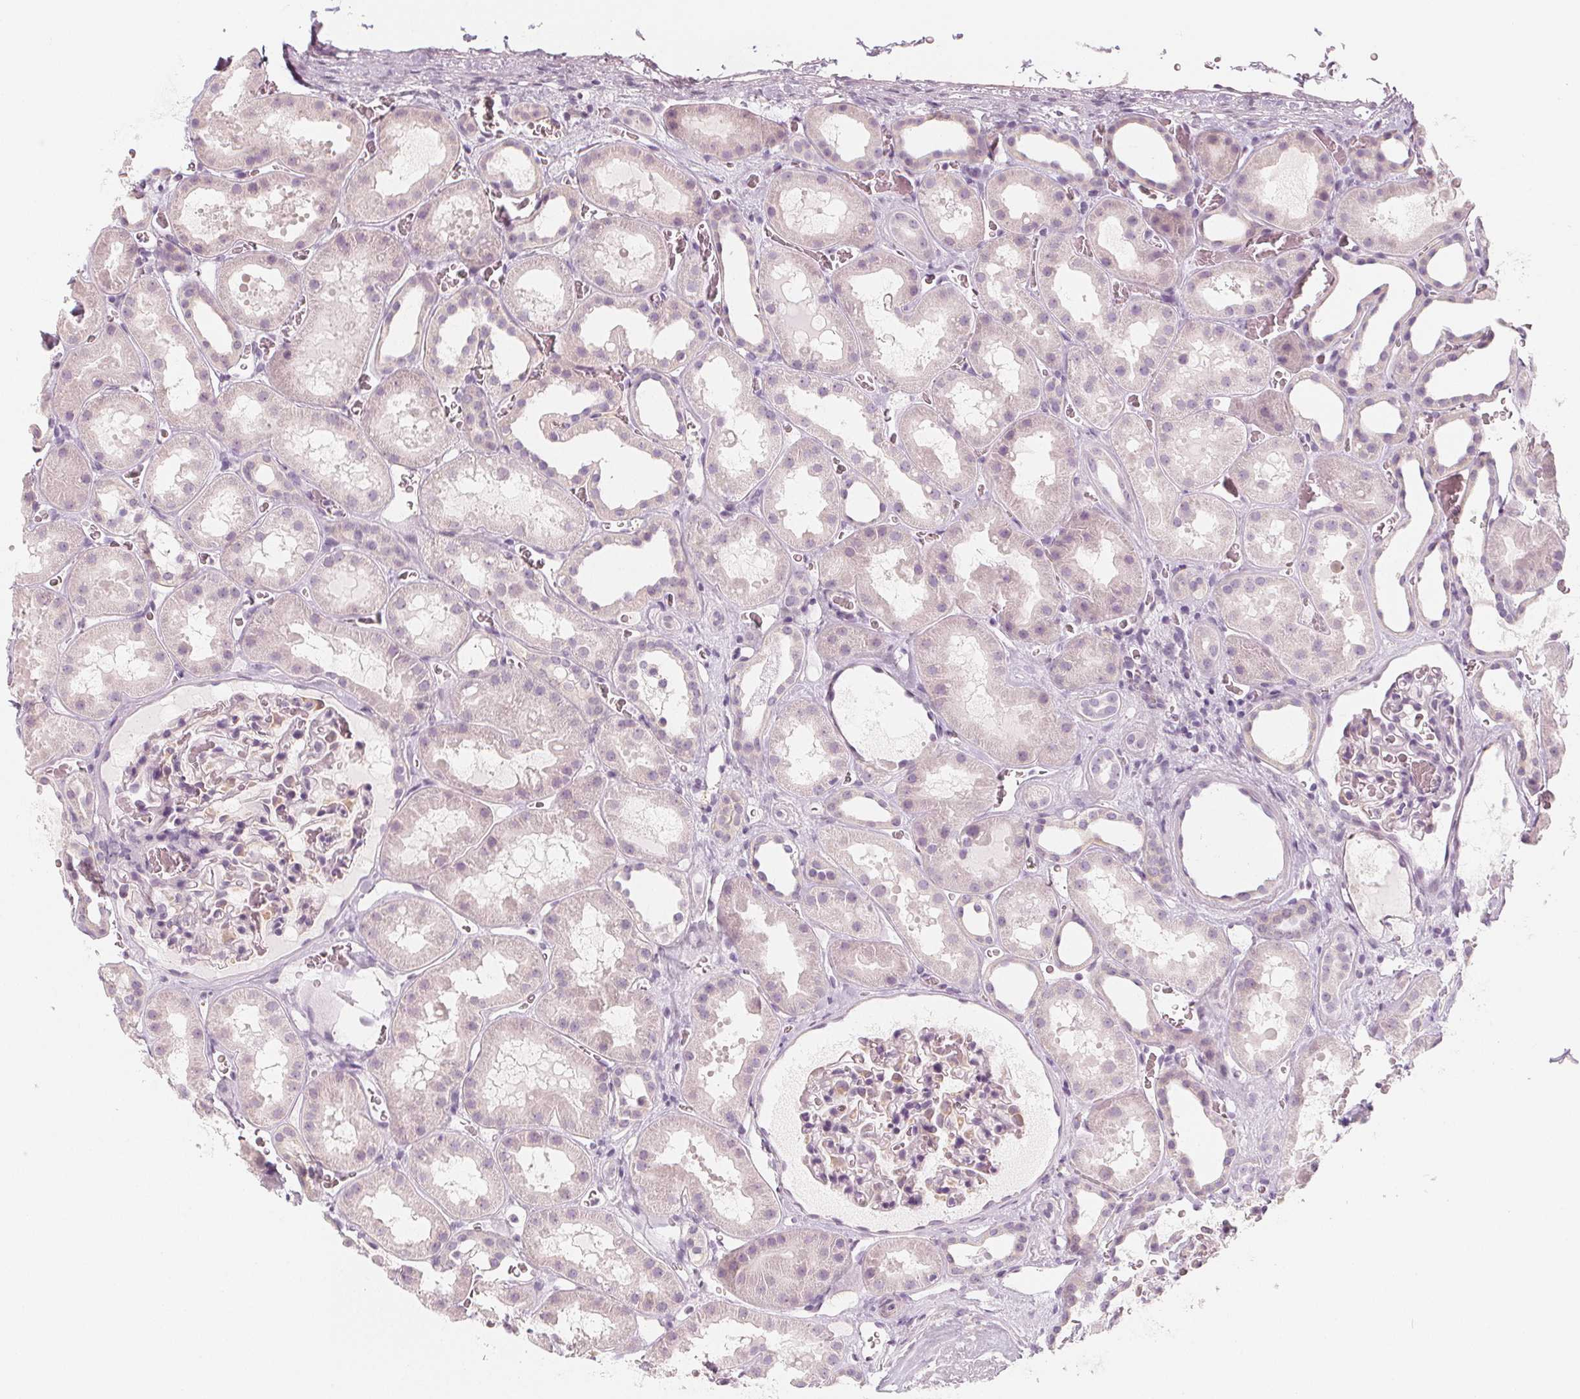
{"staining": {"intensity": "negative", "quantity": "none", "location": "none"}, "tissue": "kidney", "cell_type": "Cells in glomeruli", "image_type": "normal", "snomed": [{"axis": "morphology", "description": "Normal tissue, NOS"}, {"axis": "topography", "description": "Kidney"}], "caption": "This photomicrograph is of normal kidney stained with IHC to label a protein in brown with the nuclei are counter-stained blue. There is no positivity in cells in glomeruli.", "gene": "MAP1A", "patient": {"sex": "female", "age": 41}}